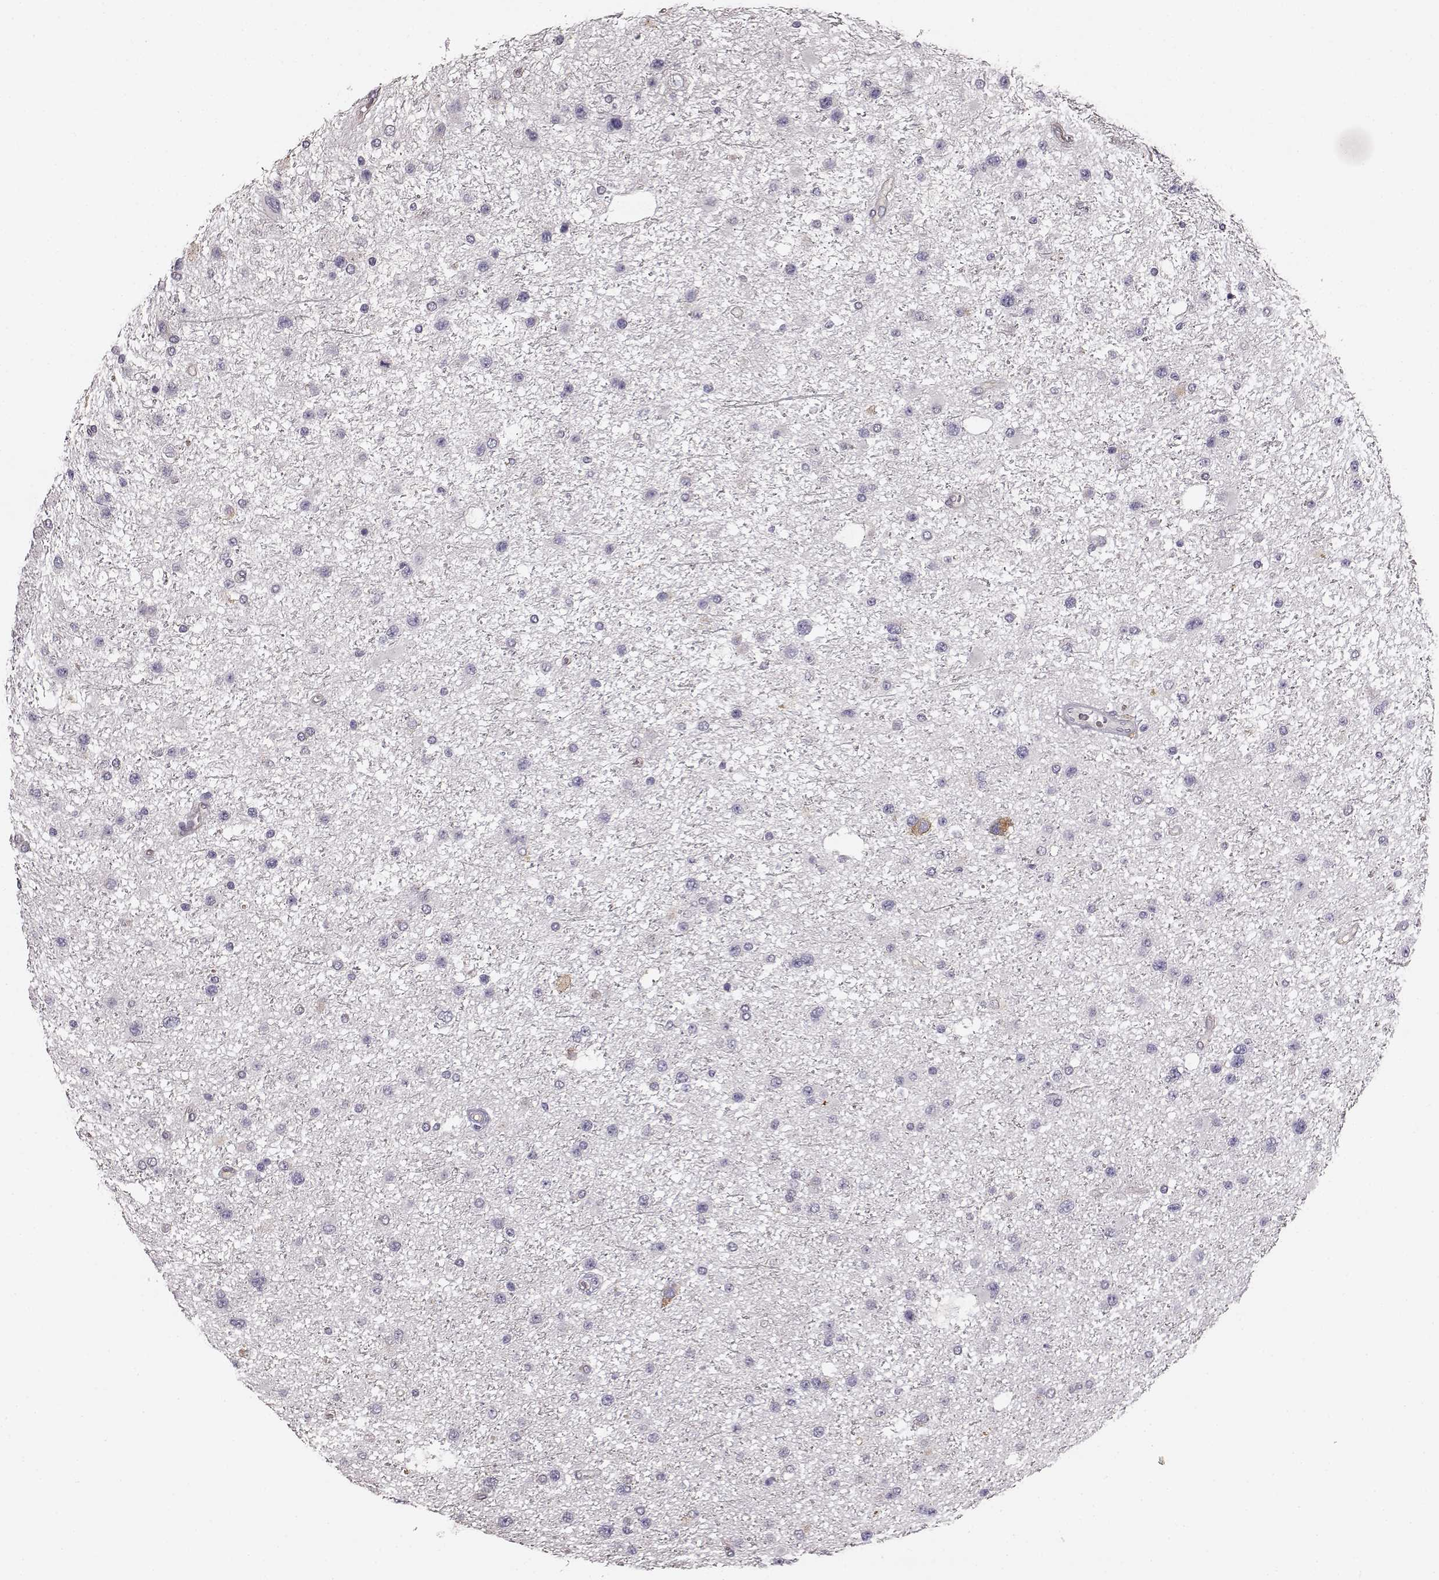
{"staining": {"intensity": "negative", "quantity": "none", "location": "none"}, "tissue": "glioma", "cell_type": "Tumor cells", "image_type": "cancer", "snomed": [{"axis": "morphology", "description": "Glioma, malignant, Low grade"}, {"axis": "topography", "description": "Brain"}], "caption": "Immunohistochemistry of human glioma exhibits no positivity in tumor cells.", "gene": "GHR", "patient": {"sex": "female", "age": 32}}